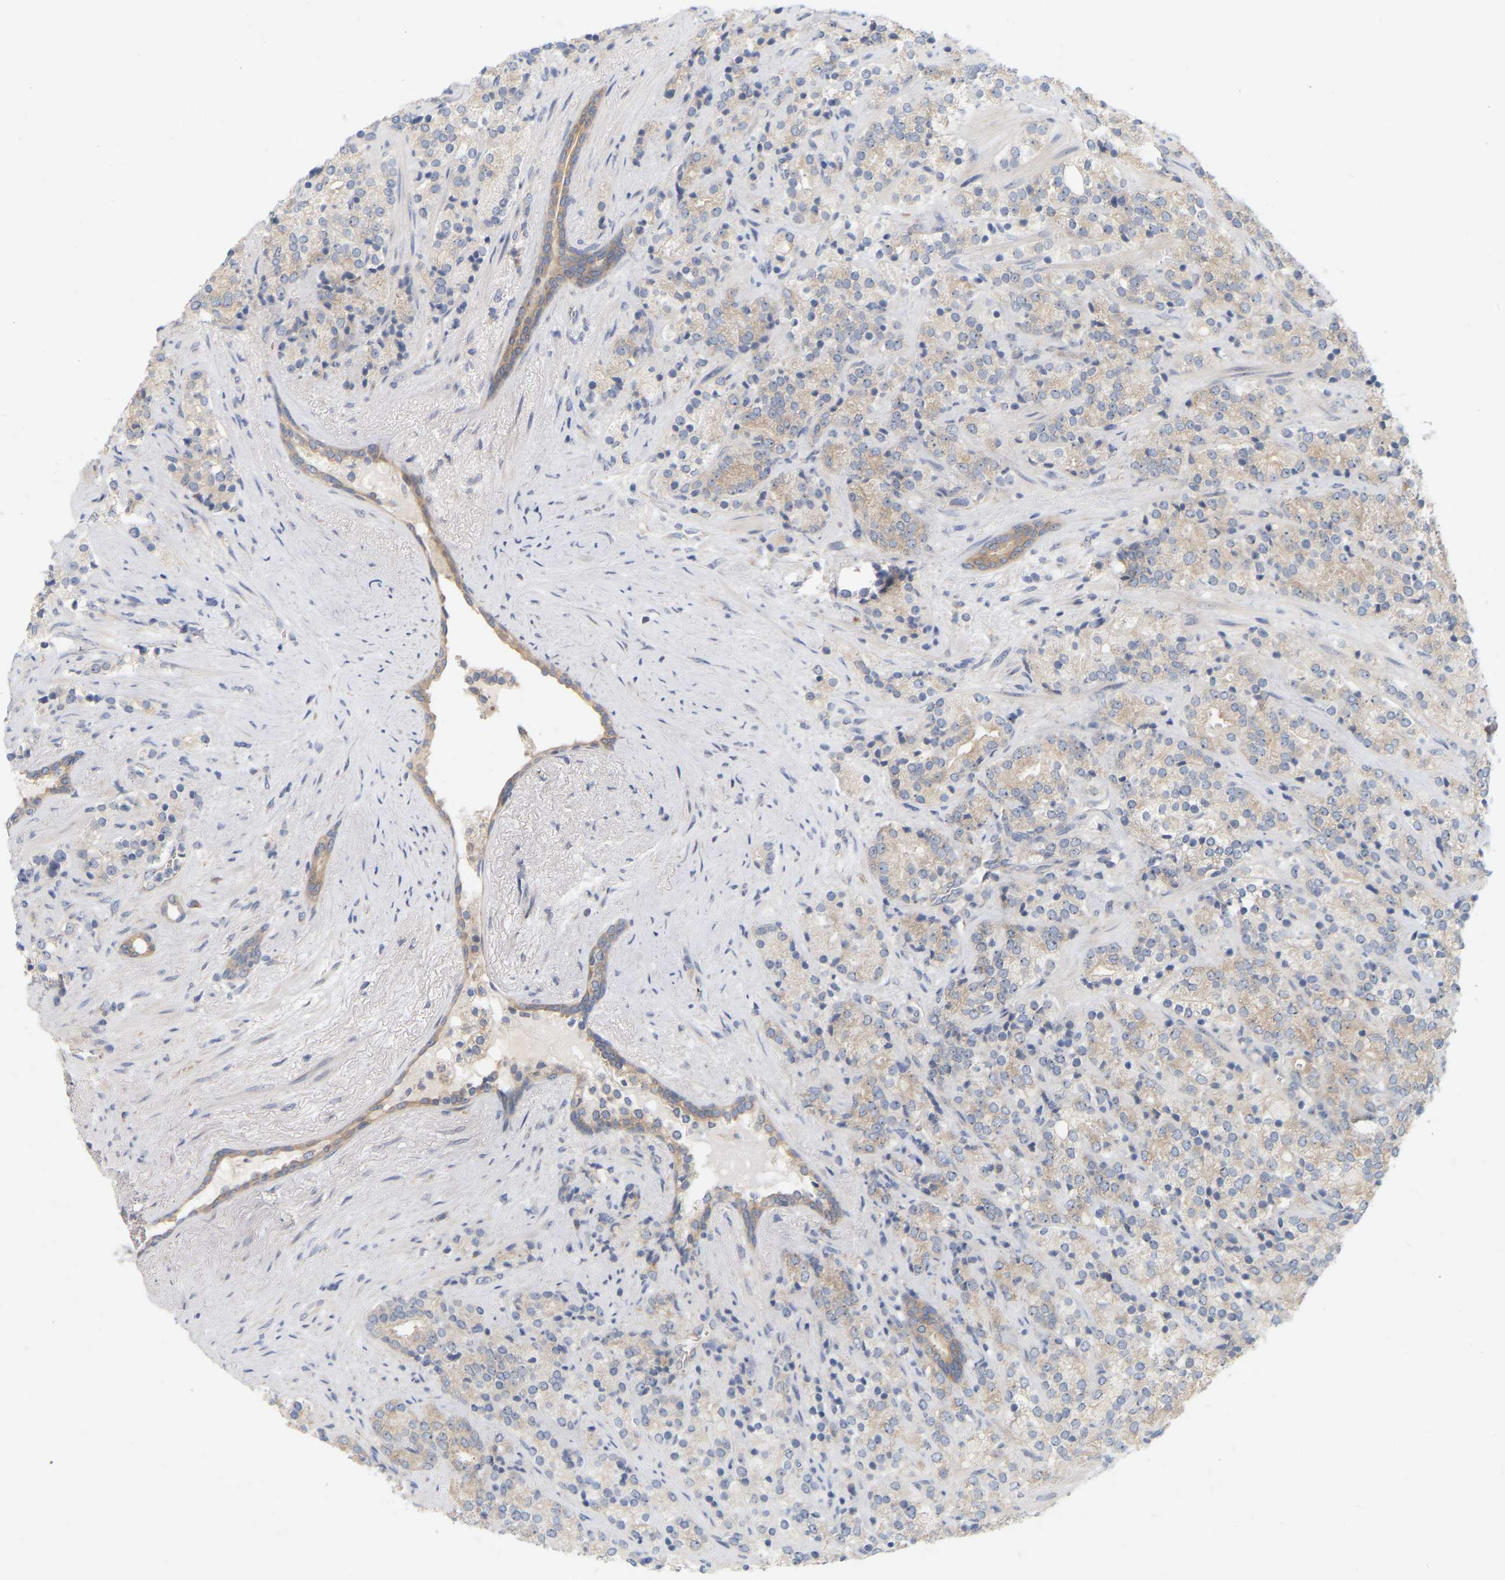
{"staining": {"intensity": "moderate", "quantity": ">75%", "location": "cytoplasmic/membranous"}, "tissue": "prostate cancer", "cell_type": "Tumor cells", "image_type": "cancer", "snomed": [{"axis": "morphology", "description": "Adenocarcinoma, High grade"}, {"axis": "topography", "description": "Prostate"}], "caption": "An image of prostate cancer stained for a protein displays moderate cytoplasmic/membranous brown staining in tumor cells.", "gene": "MINDY4", "patient": {"sex": "male", "age": 71}}